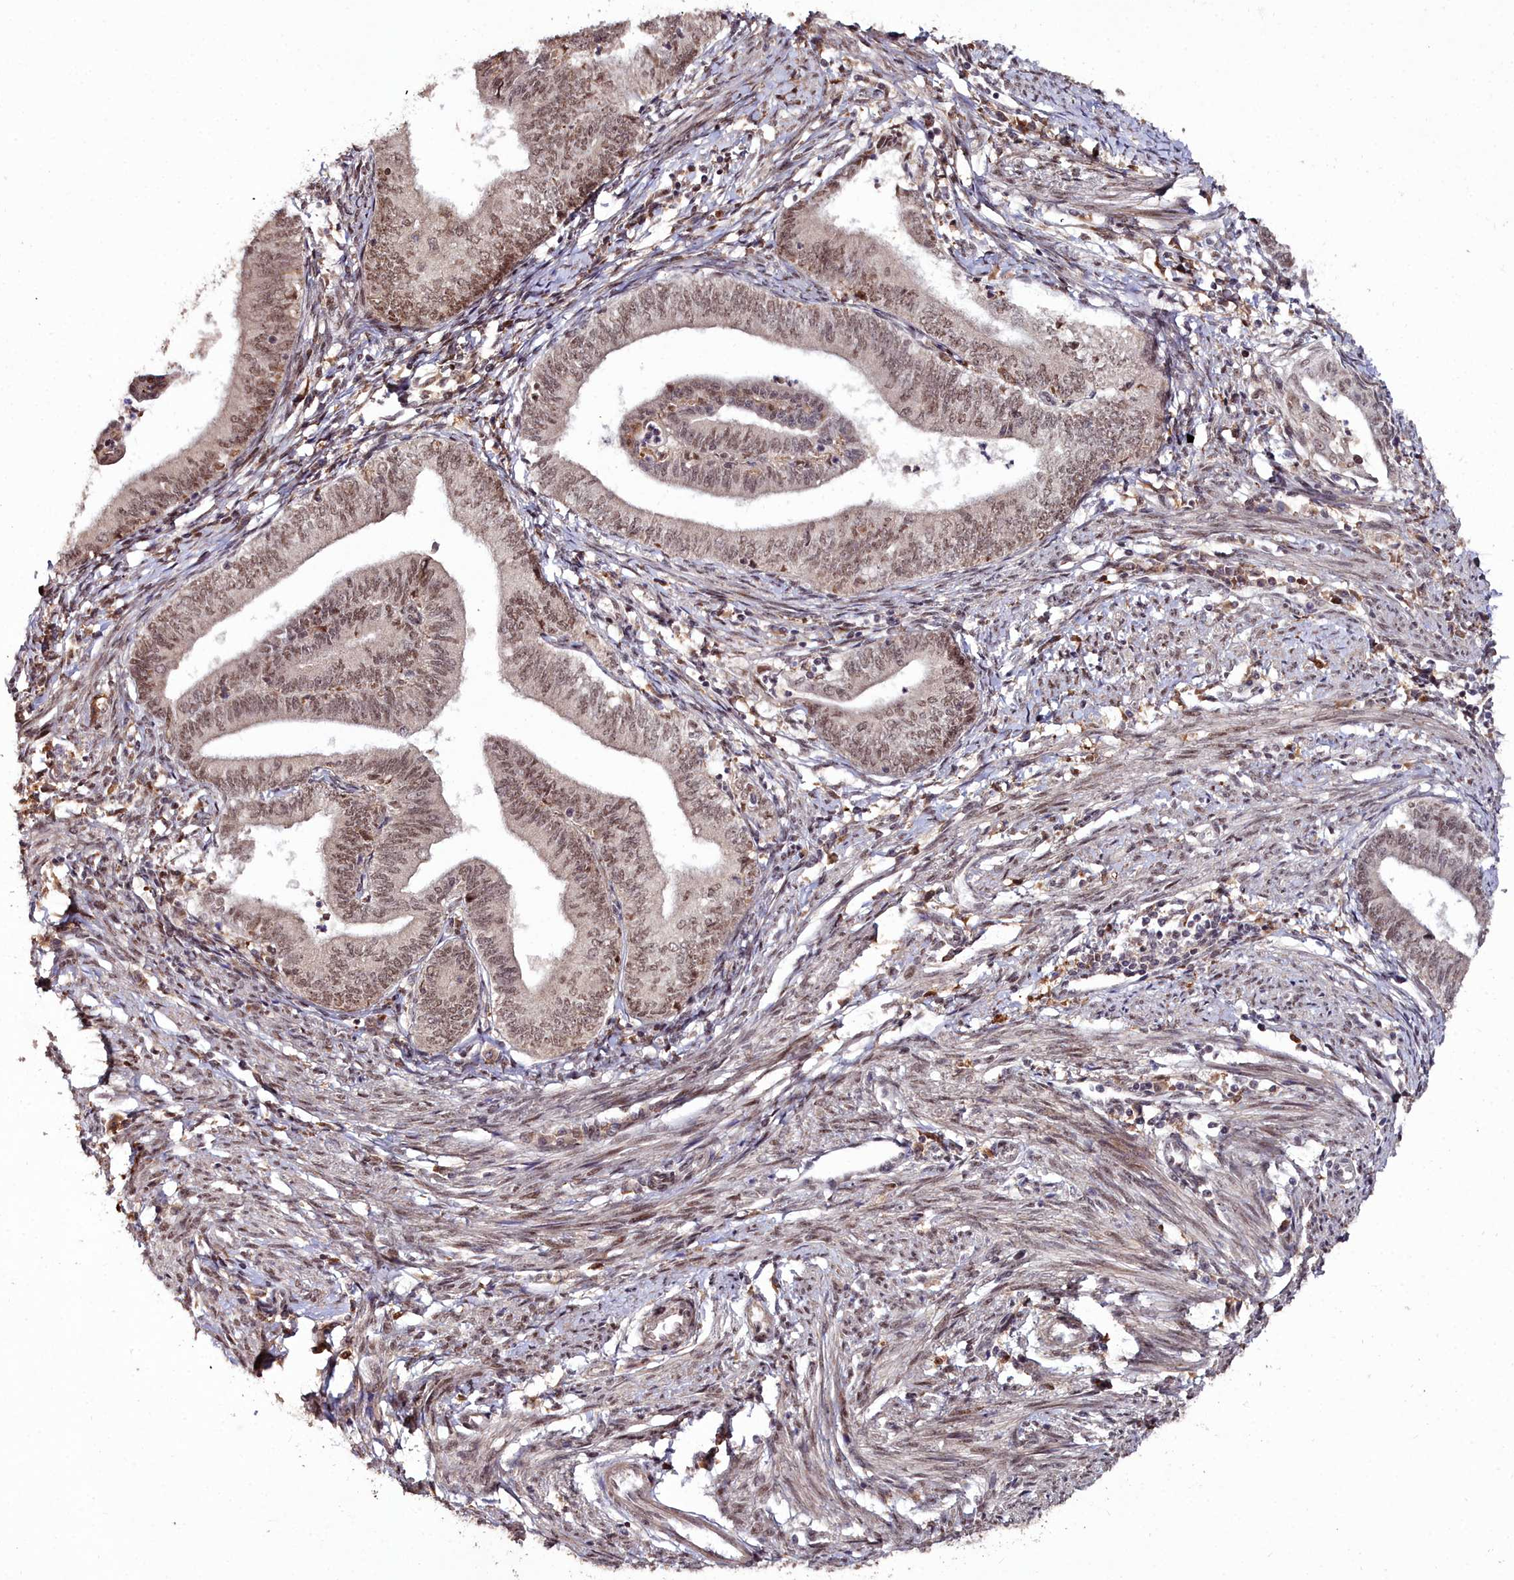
{"staining": {"intensity": "moderate", "quantity": ">75%", "location": "nuclear"}, "tissue": "endometrial cancer", "cell_type": "Tumor cells", "image_type": "cancer", "snomed": [{"axis": "morphology", "description": "Adenocarcinoma, NOS"}, {"axis": "topography", "description": "Endometrium"}], "caption": "The histopathology image displays a brown stain indicating the presence of a protein in the nuclear of tumor cells in adenocarcinoma (endometrial).", "gene": "CXXC1", "patient": {"sex": "female", "age": 66}}